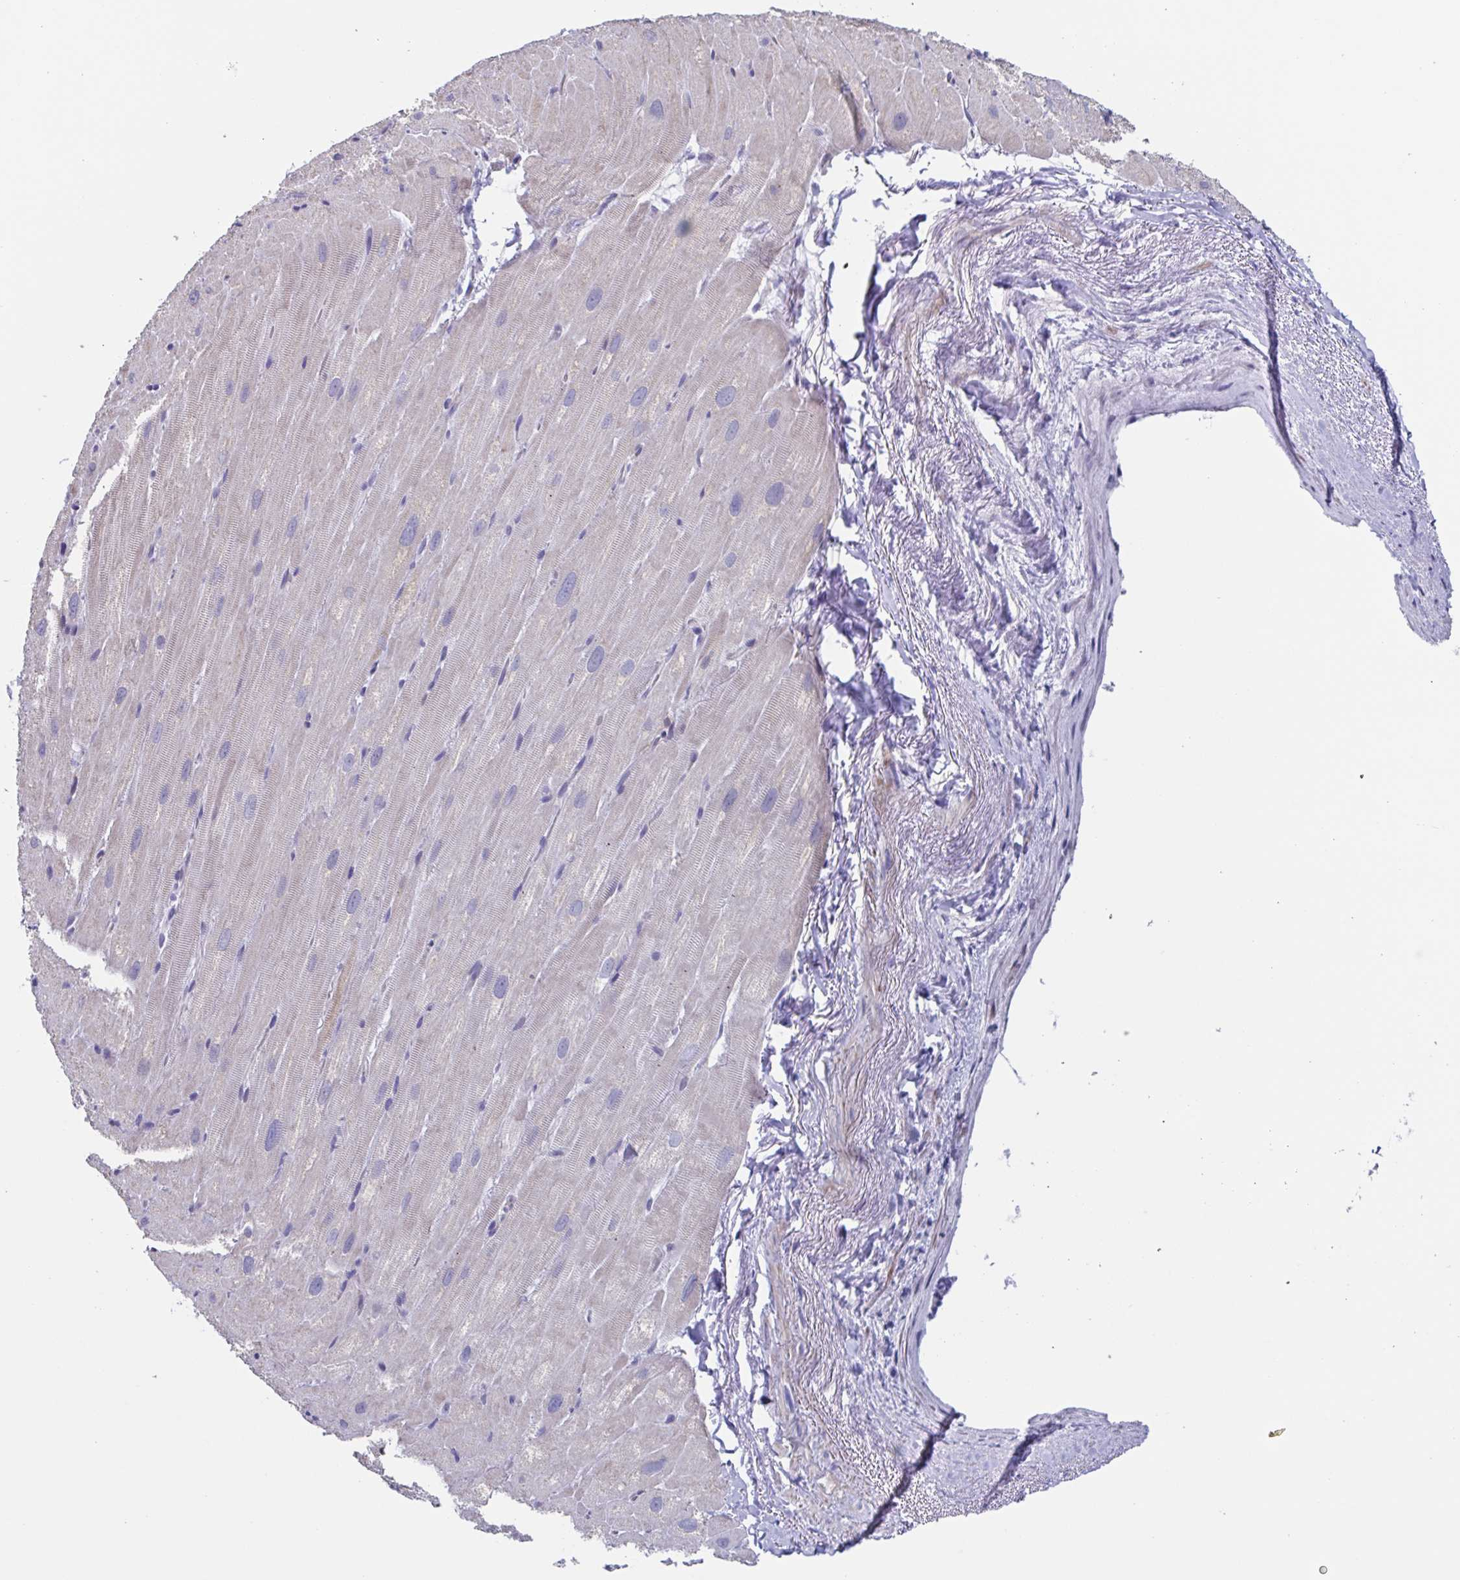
{"staining": {"intensity": "negative", "quantity": "none", "location": "none"}, "tissue": "heart muscle", "cell_type": "Cardiomyocytes", "image_type": "normal", "snomed": [{"axis": "morphology", "description": "Normal tissue, NOS"}, {"axis": "topography", "description": "Heart"}], "caption": "DAB (3,3'-diaminobenzidine) immunohistochemical staining of benign human heart muscle reveals no significant expression in cardiomyocytes. Brightfield microscopy of IHC stained with DAB (brown) and hematoxylin (blue), captured at high magnification.", "gene": "PBOV1", "patient": {"sex": "male", "age": 62}}